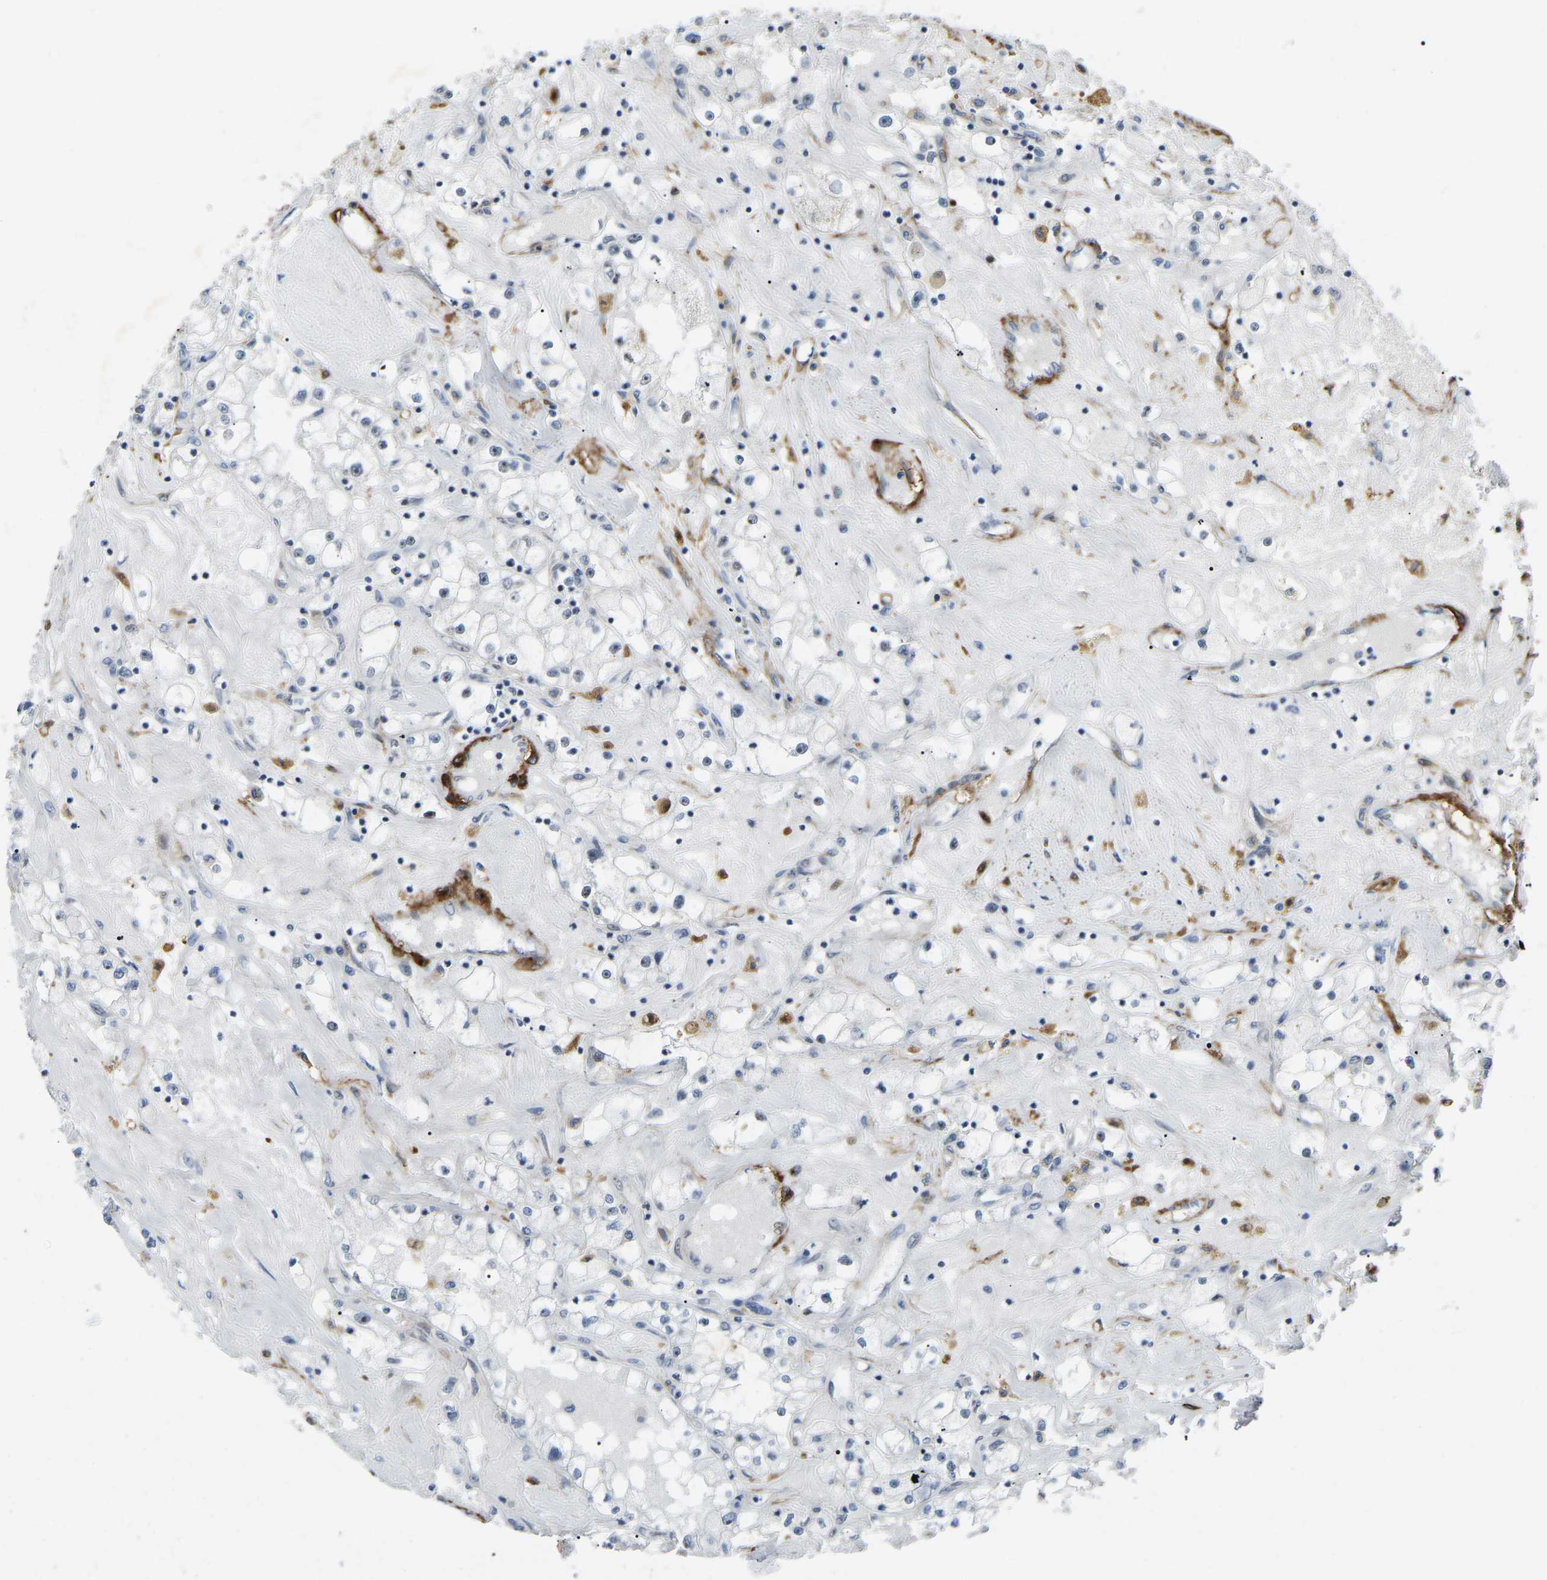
{"staining": {"intensity": "negative", "quantity": "none", "location": "none"}, "tissue": "renal cancer", "cell_type": "Tumor cells", "image_type": "cancer", "snomed": [{"axis": "morphology", "description": "Adenocarcinoma, NOS"}, {"axis": "topography", "description": "Kidney"}], "caption": "This histopathology image is of renal cancer (adenocarcinoma) stained with immunohistochemistry (IHC) to label a protein in brown with the nuclei are counter-stained blue. There is no expression in tumor cells.", "gene": "DDX5", "patient": {"sex": "male", "age": 56}}